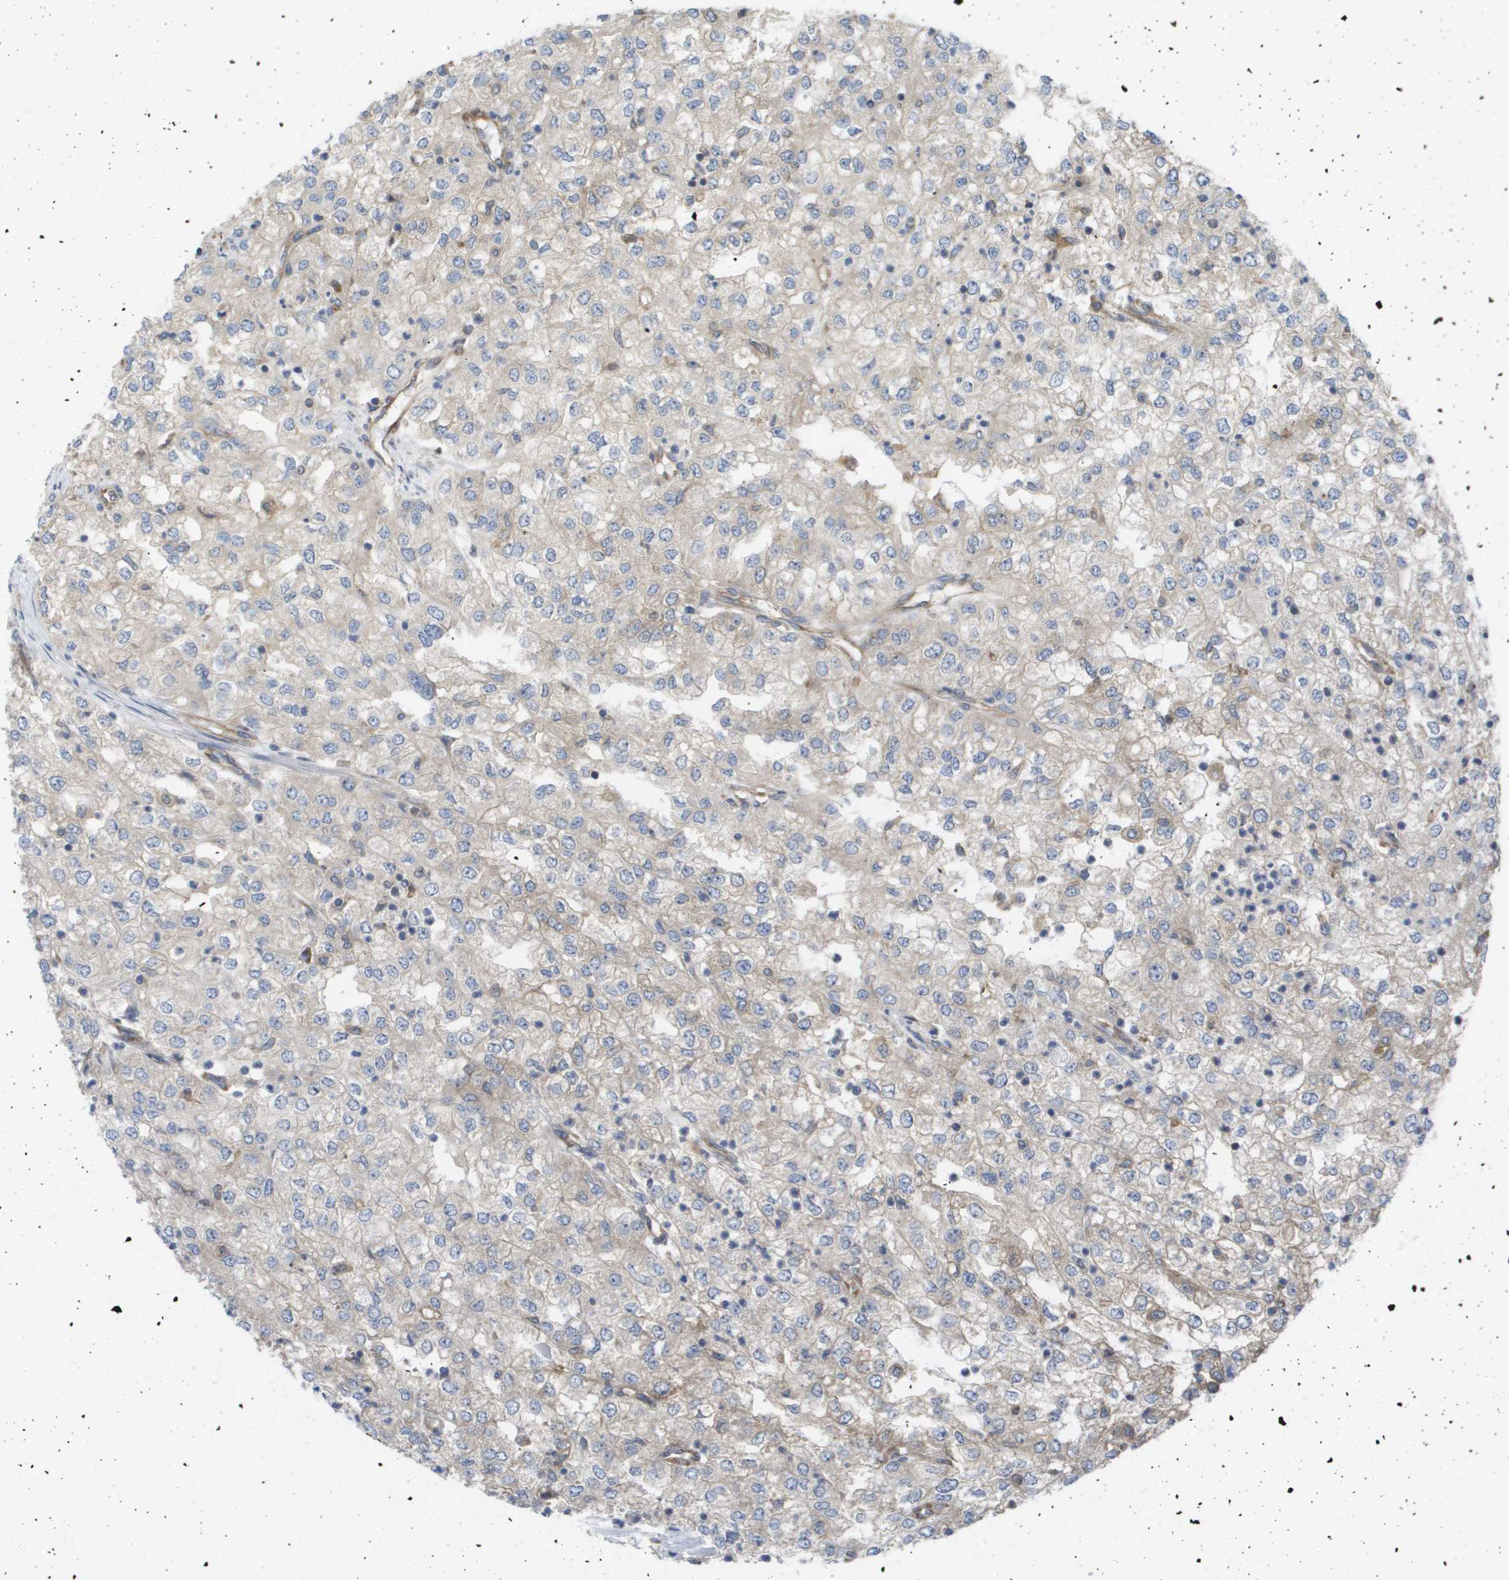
{"staining": {"intensity": "moderate", "quantity": ">75%", "location": "cytoplasmic/membranous"}, "tissue": "renal cancer", "cell_type": "Tumor cells", "image_type": "cancer", "snomed": [{"axis": "morphology", "description": "Adenocarcinoma, NOS"}, {"axis": "topography", "description": "Kidney"}], "caption": "IHC image of neoplastic tissue: renal cancer stained using IHC demonstrates medium levels of moderate protein expression localized specifically in the cytoplasmic/membranous of tumor cells, appearing as a cytoplasmic/membranous brown color.", "gene": "EIF4G2", "patient": {"sex": "female", "age": 54}}